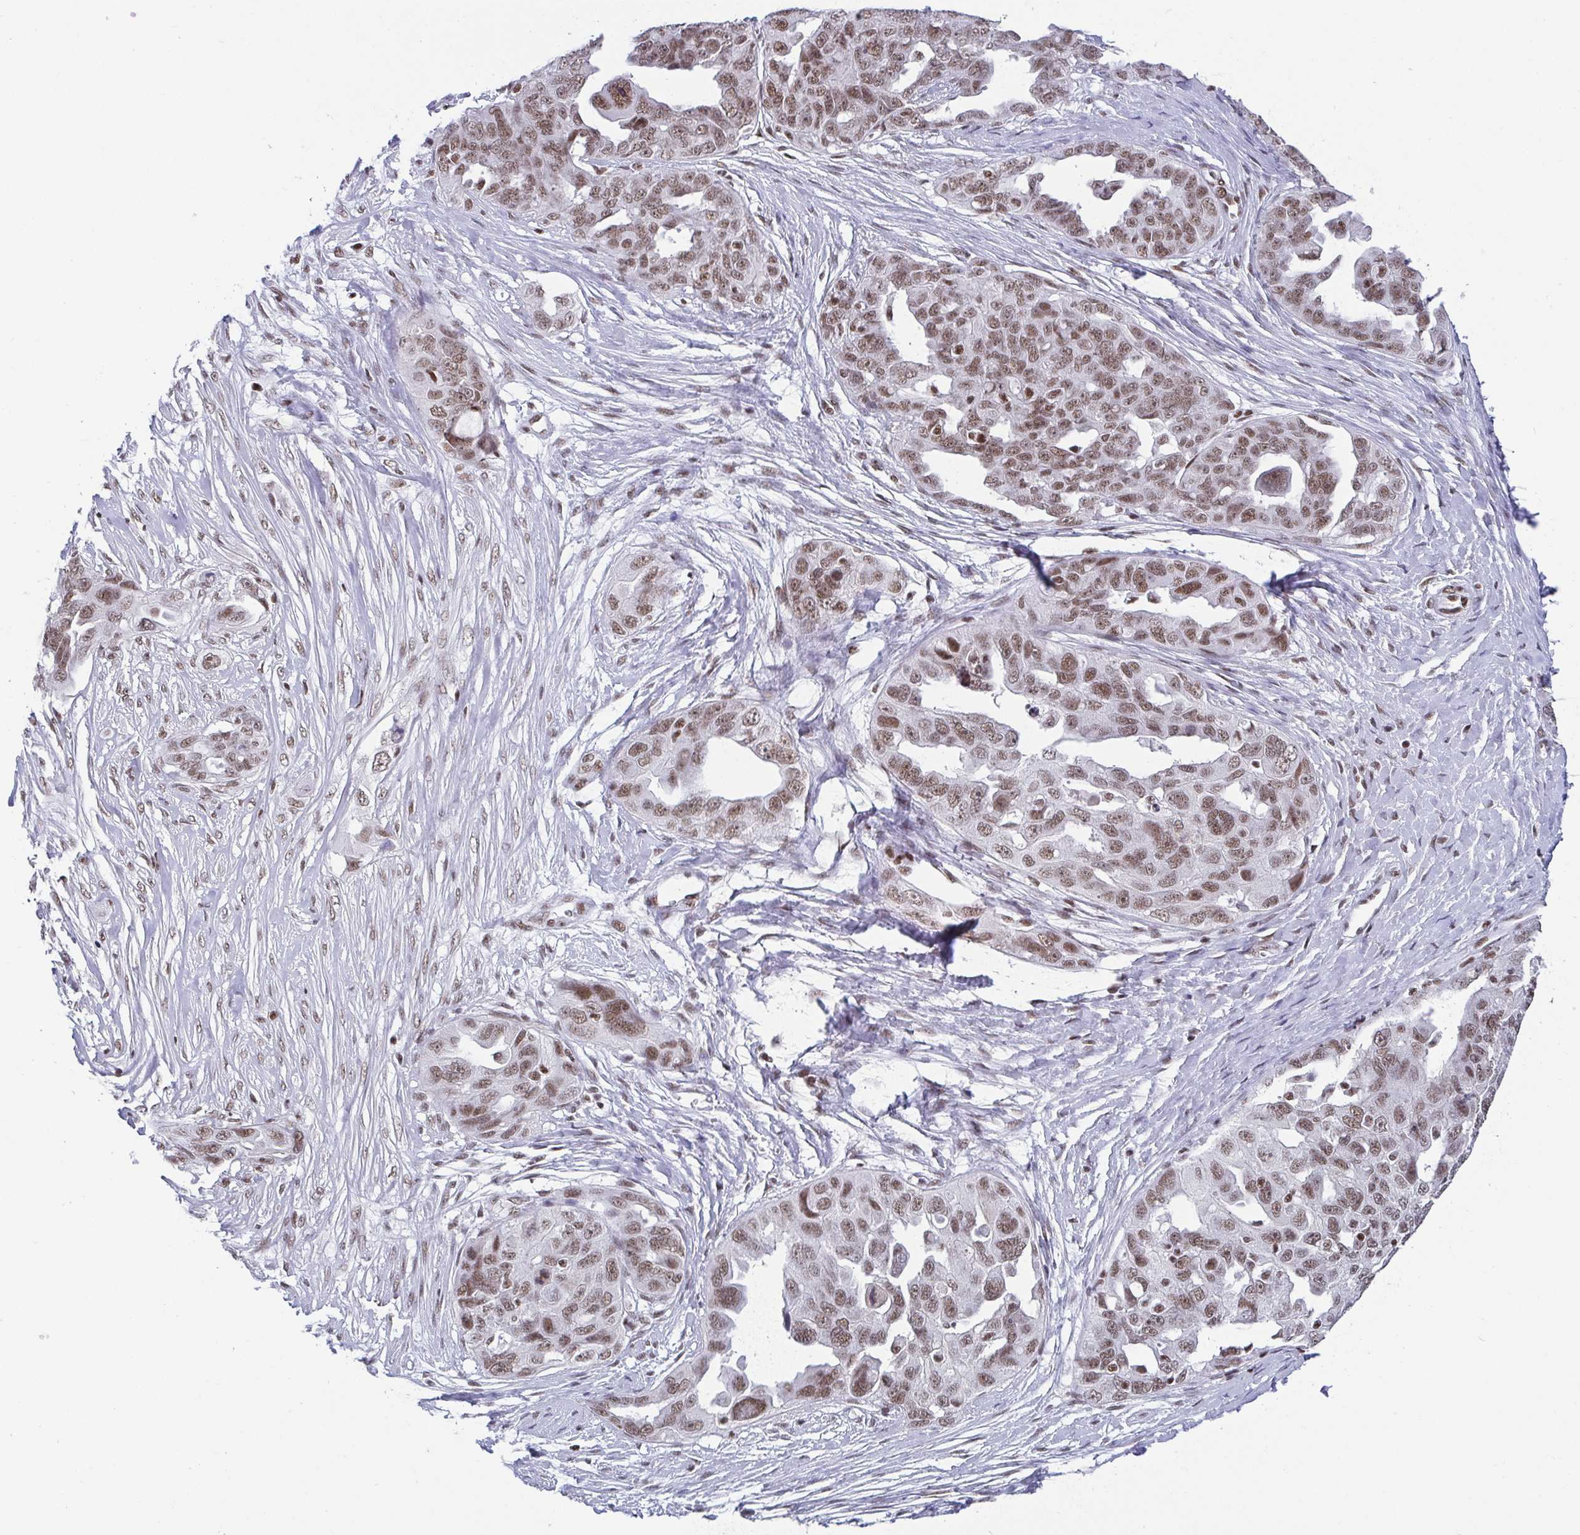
{"staining": {"intensity": "moderate", "quantity": ">75%", "location": "nuclear"}, "tissue": "ovarian cancer", "cell_type": "Tumor cells", "image_type": "cancer", "snomed": [{"axis": "morphology", "description": "Carcinoma, endometroid"}, {"axis": "topography", "description": "Ovary"}], "caption": "Immunohistochemical staining of human endometroid carcinoma (ovarian) displays medium levels of moderate nuclear protein expression in about >75% of tumor cells.", "gene": "CTCF", "patient": {"sex": "female", "age": 70}}